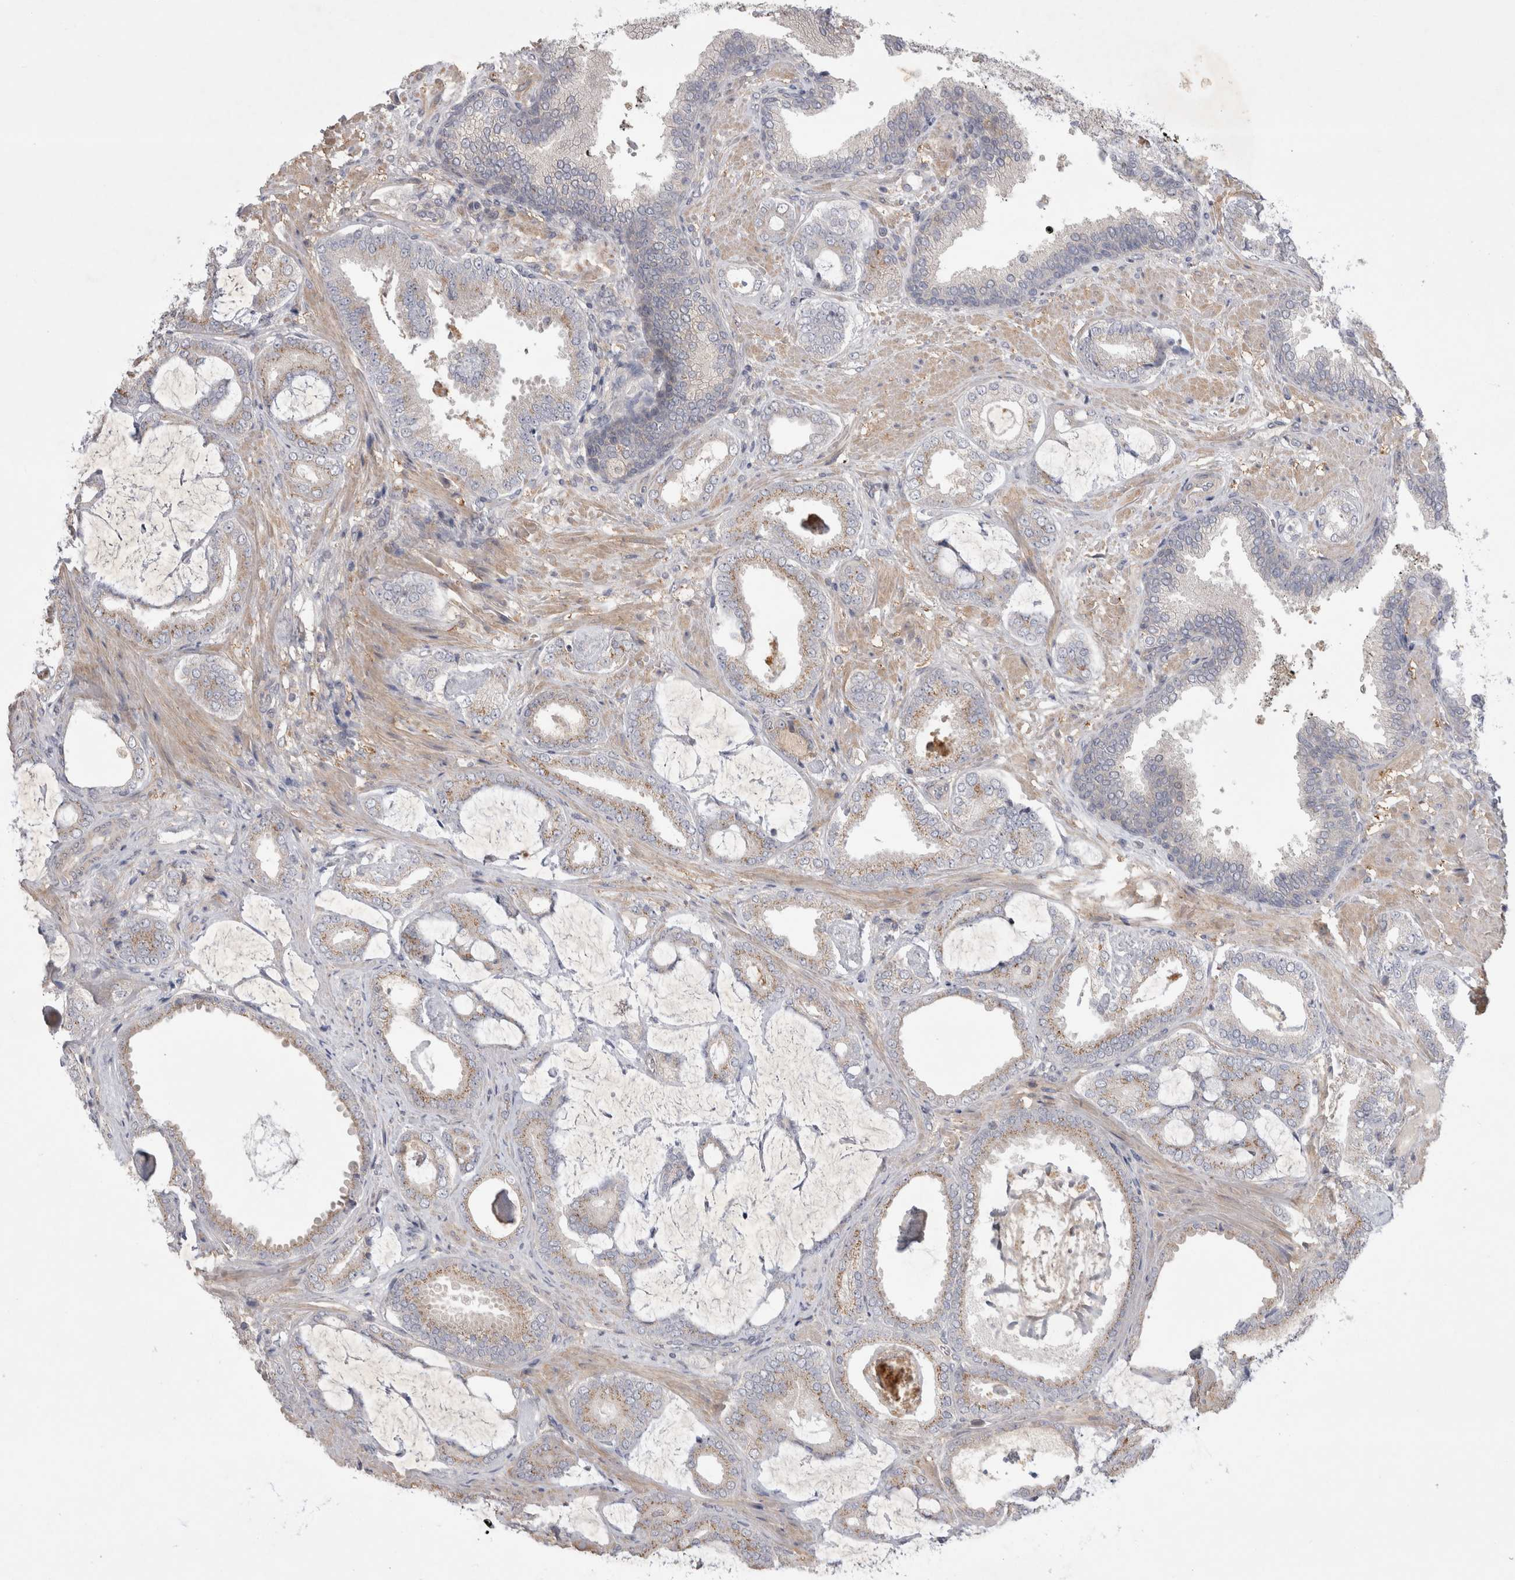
{"staining": {"intensity": "weak", "quantity": ">75%", "location": "cytoplasmic/membranous"}, "tissue": "prostate cancer", "cell_type": "Tumor cells", "image_type": "cancer", "snomed": [{"axis": "morphology", "description": "Adenocarcinoma, Low grade"}, {"axis": "topography", "description": "Prostate"}], "caption": "Prostate cancer stained for a protein (brown) reveals weak cytoplasmic/membranous positive positivity in about >75% of tumor cells.", "gene": "SRD5A3", "patient": {"sex": "male", "age": 71}}